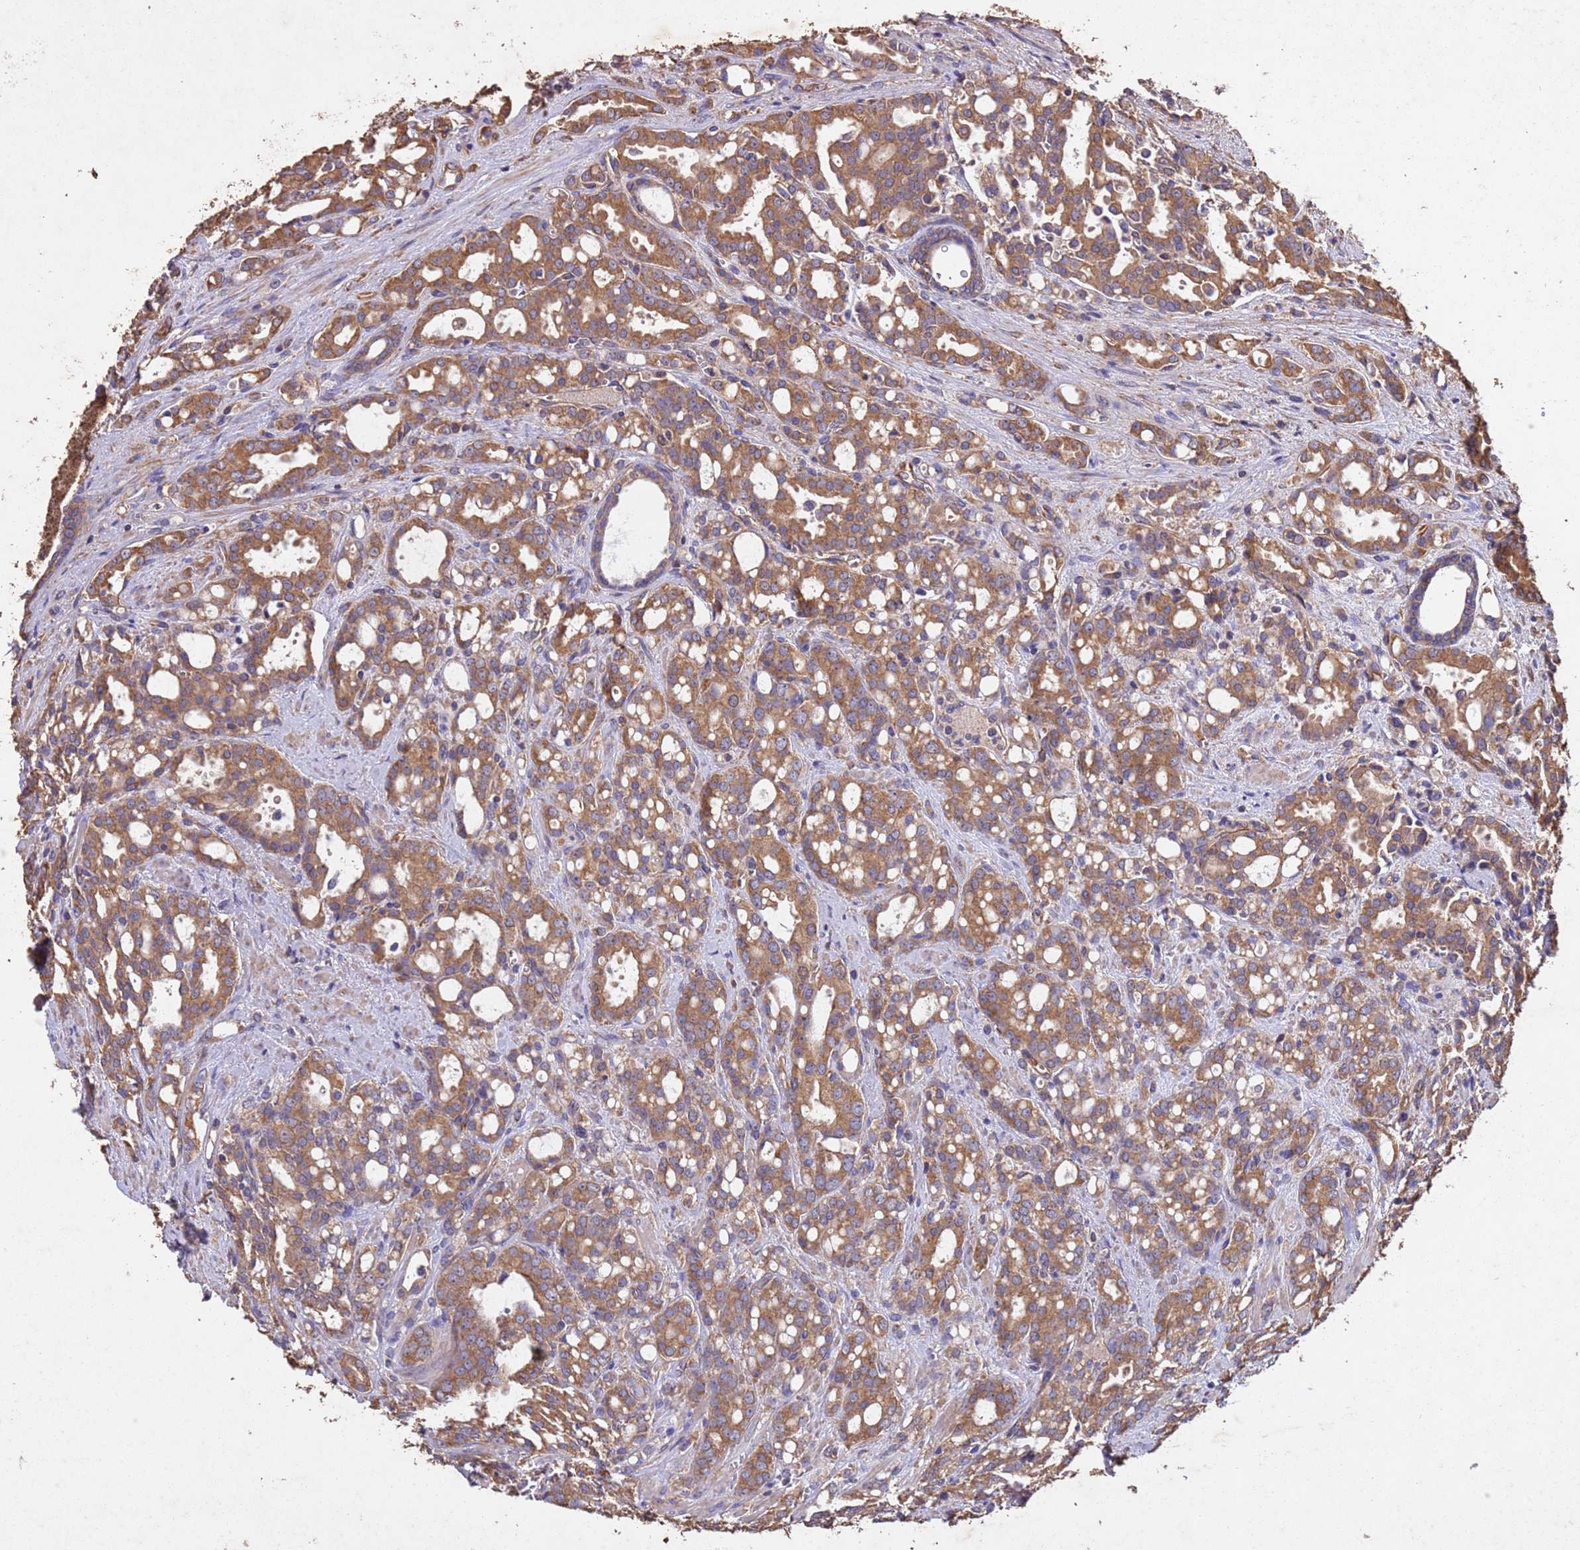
{"staining": {"intensity": "moderate", "quantity": ">75%", "location": "cytoplasmic/membranous"}, "tissue": "prostate cancer", "cell_type": "Tumor cells", "image_type": "cancer", "snomed": [{"axis": "morphology", "description": "Adenocarcinoma, High grade"}, {"axis": "topography", "description": "Prostate"}], "caption": "Immunohistochemical staining of prostate cancer shows moderate cytoplasmic/membranous protein positivity in about >75% of tumor cells.", "gene": "MTX3", "patient": {"sex": "male", "age": 72}}